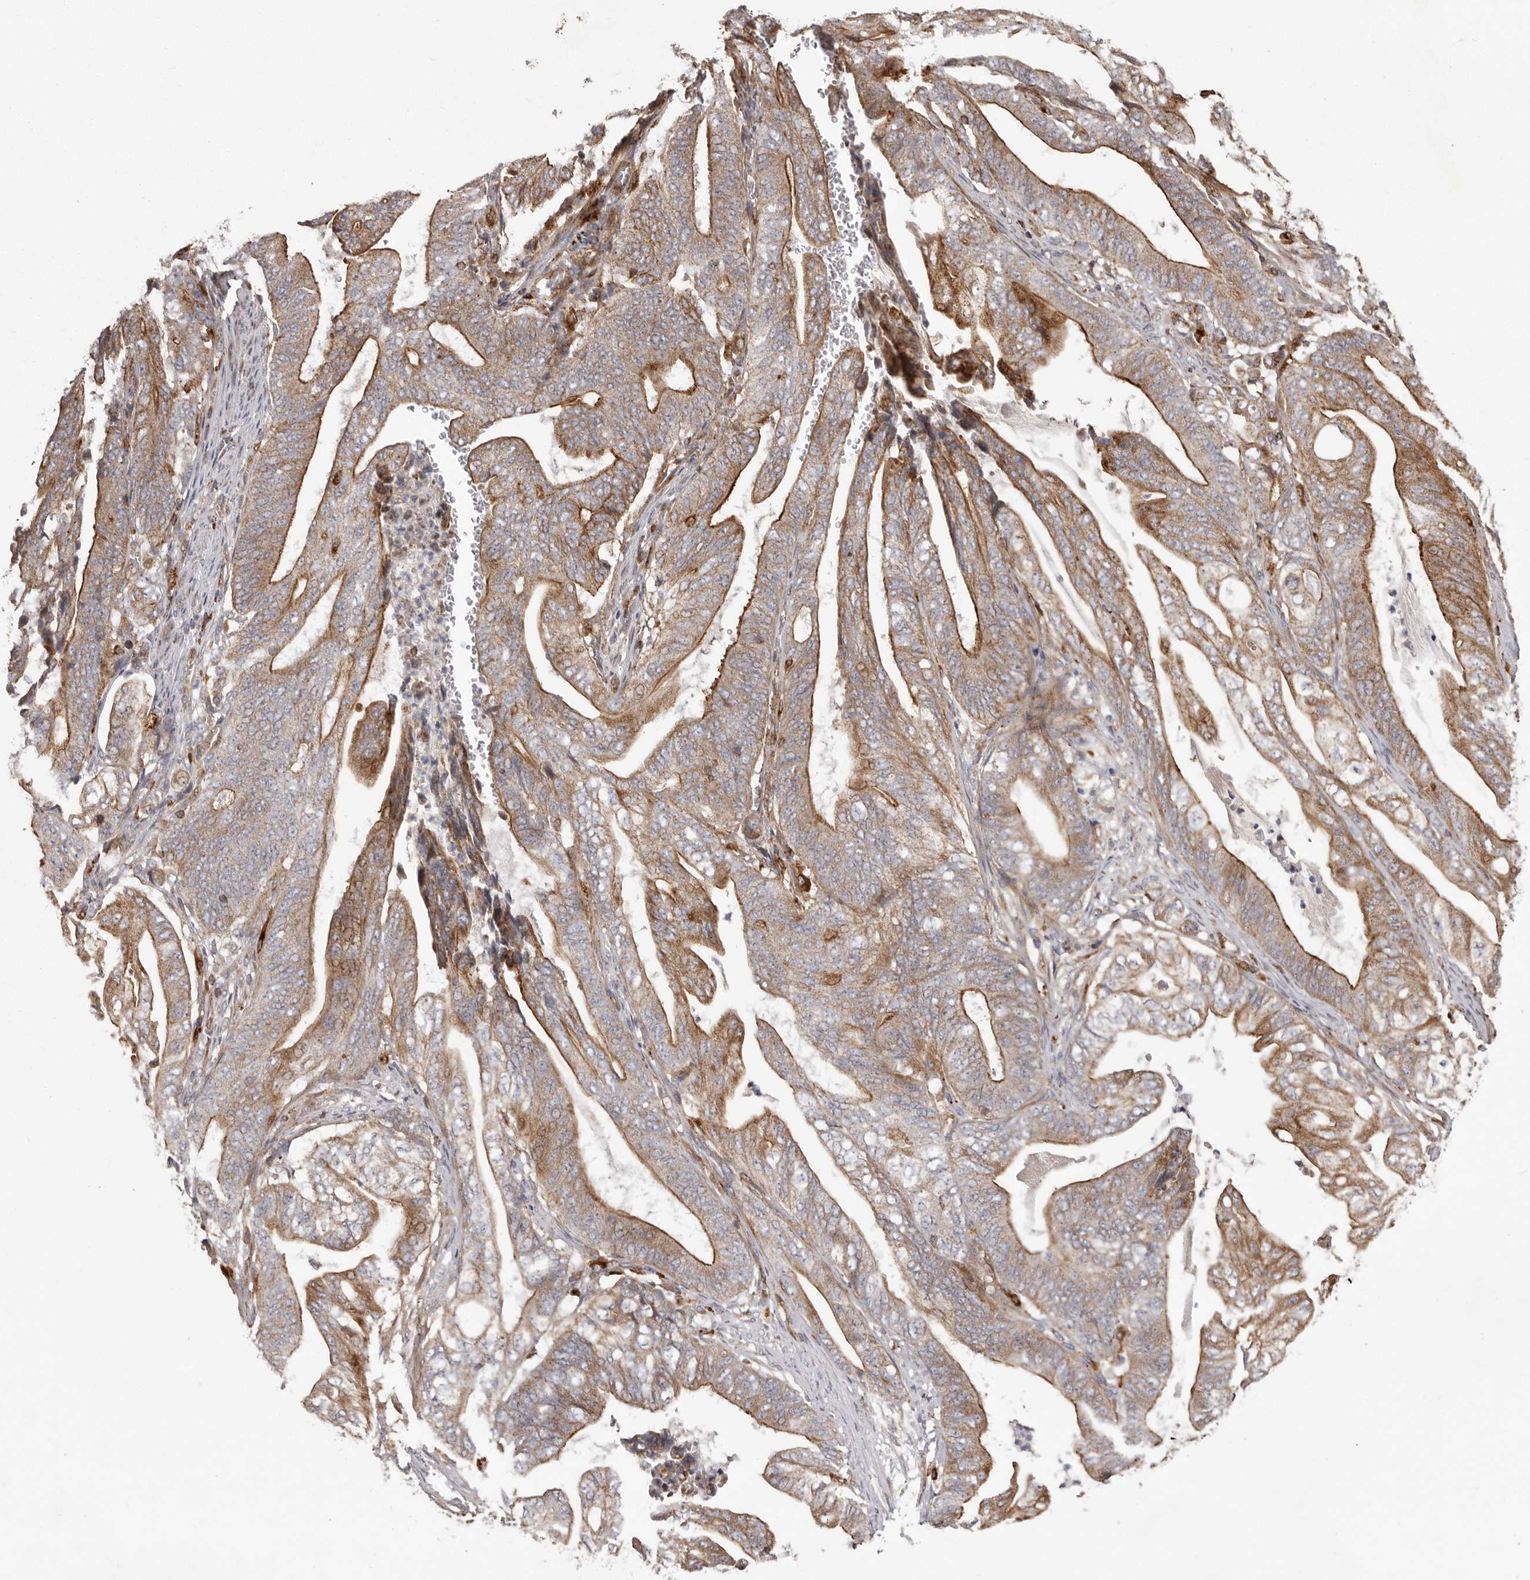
{"staining": {"intensity": "moderate", "quantity": ">75%", "location": "cytoplasmic/membranous"}, "tissue": "stomach cancer", "cell_type": "Tumor cells", "image_type": "cancer", "snomed": [{"axis": "morphology", "description": "Adenocarcinoma, NOS"}, {"axis": "topography", "description": "Stomach"}], "caption": "A photomicrograph of human stomach adenocarcinoma stained for a protein demonstrates moderate cytoplasmic/membranous brown staining in tumor cells.", "gene": "NUP43", "patient": {"sex": "female", "age": 73}}